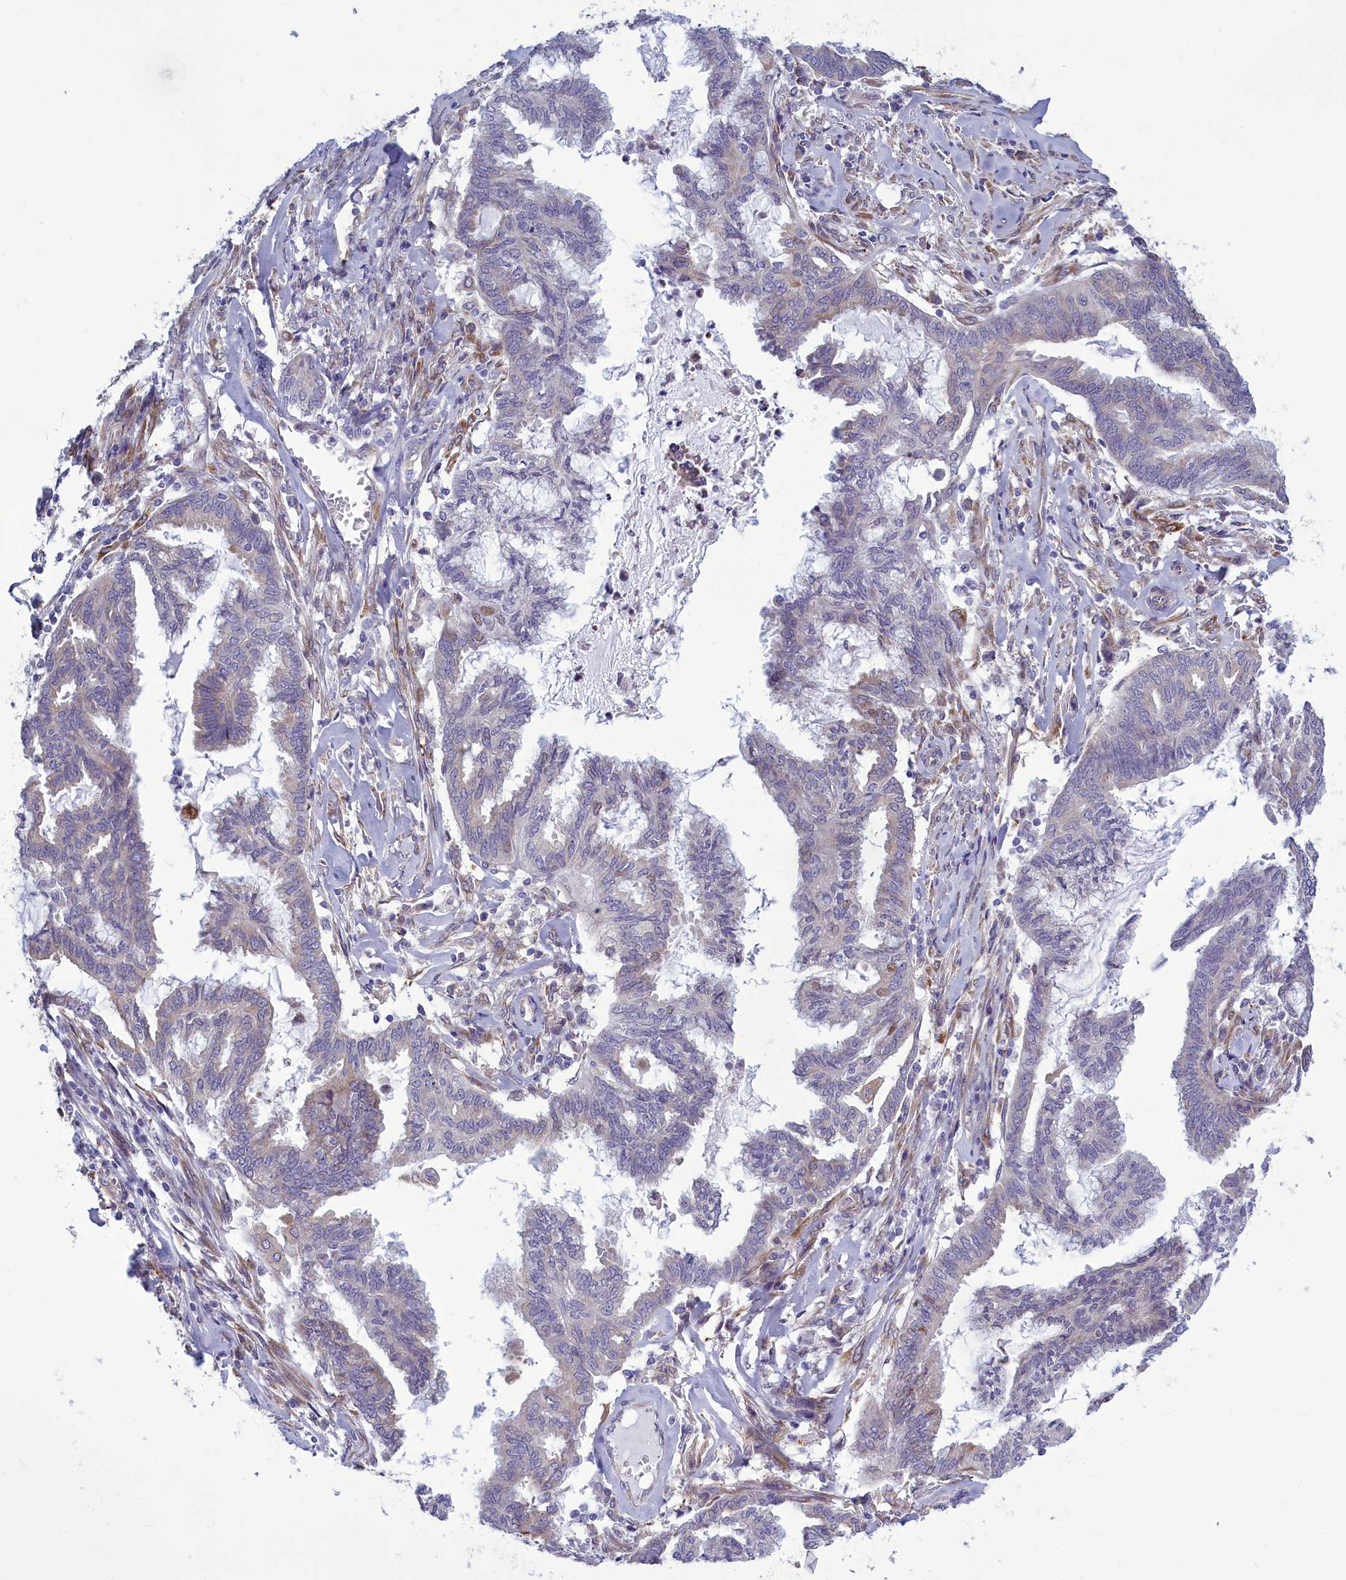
{"staining": {"intensity": "negative", "quantity": "none", "location": "none"}, "tissue": "endometrial cancer", "cell_type": "Tumor cells", "image_type": "cancer", "snomed": [{"axis": "morphology", "description": "Adenocarcinoma, NOS"}, {"axis": "topography", "description": "Endometrium"}], "caption": "This is an immunohistochemistry (IHC) histopathology image of endometrial cancer. There is no positivity in tumor cells.", "gene": "CENATAC", "patient": {"sex": "female", "age": 86}}